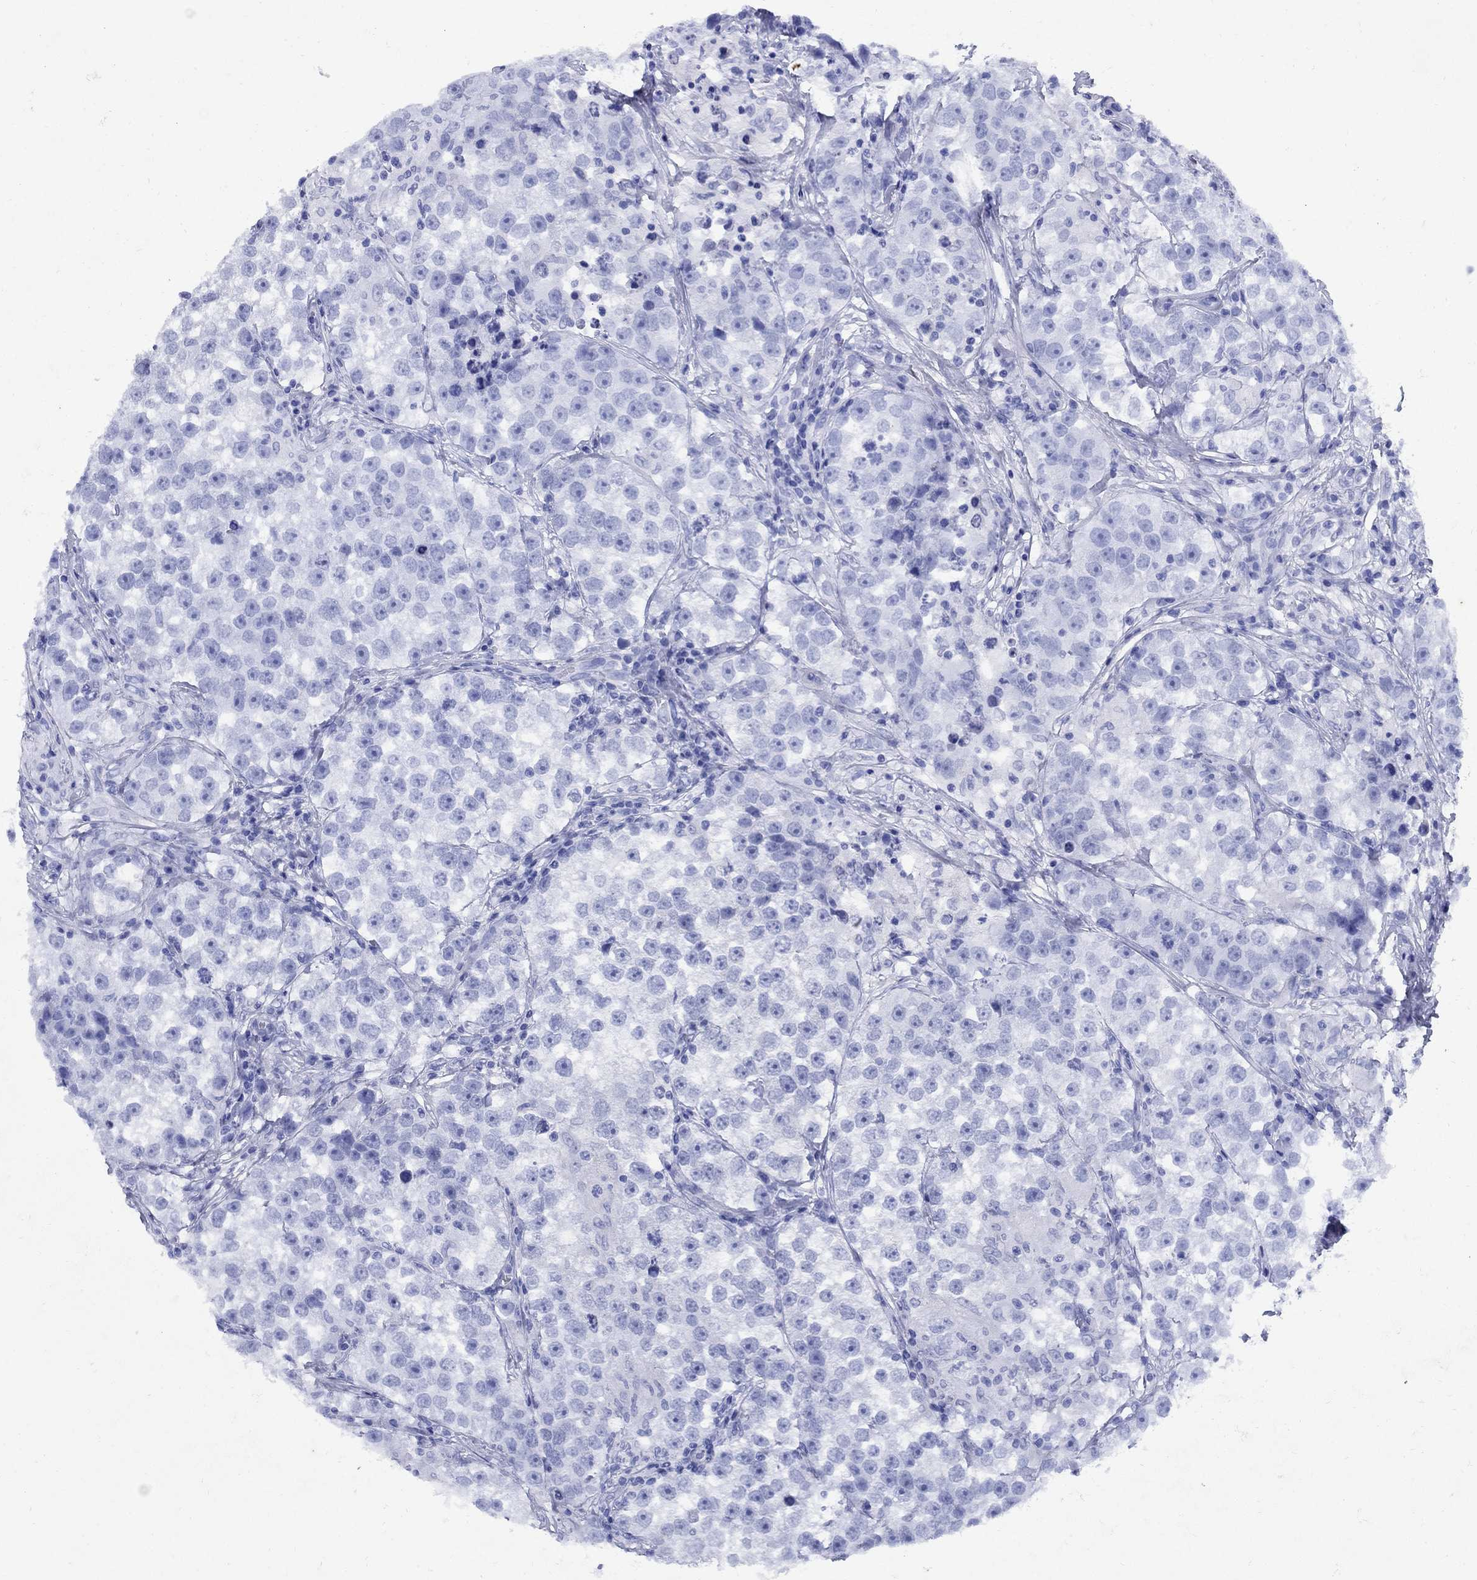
{"staining": {"intensity": "negative", "quantity": "none", "location": "none"}, "tissue": "testis cancer", "cell_type": "Tumor cells", "image_type": "cancer", "snomed": [{"axis": "morphology", "description": "Seminoma, NOS"}, {"axis": "topography", "description": "Testis"}], "caption": "Testis seminoma was stained to show a protein in brown. There is no significant expression in tumor cells.", "gene": "CD1A", "patient": {"sex": "male", "age": 46}}